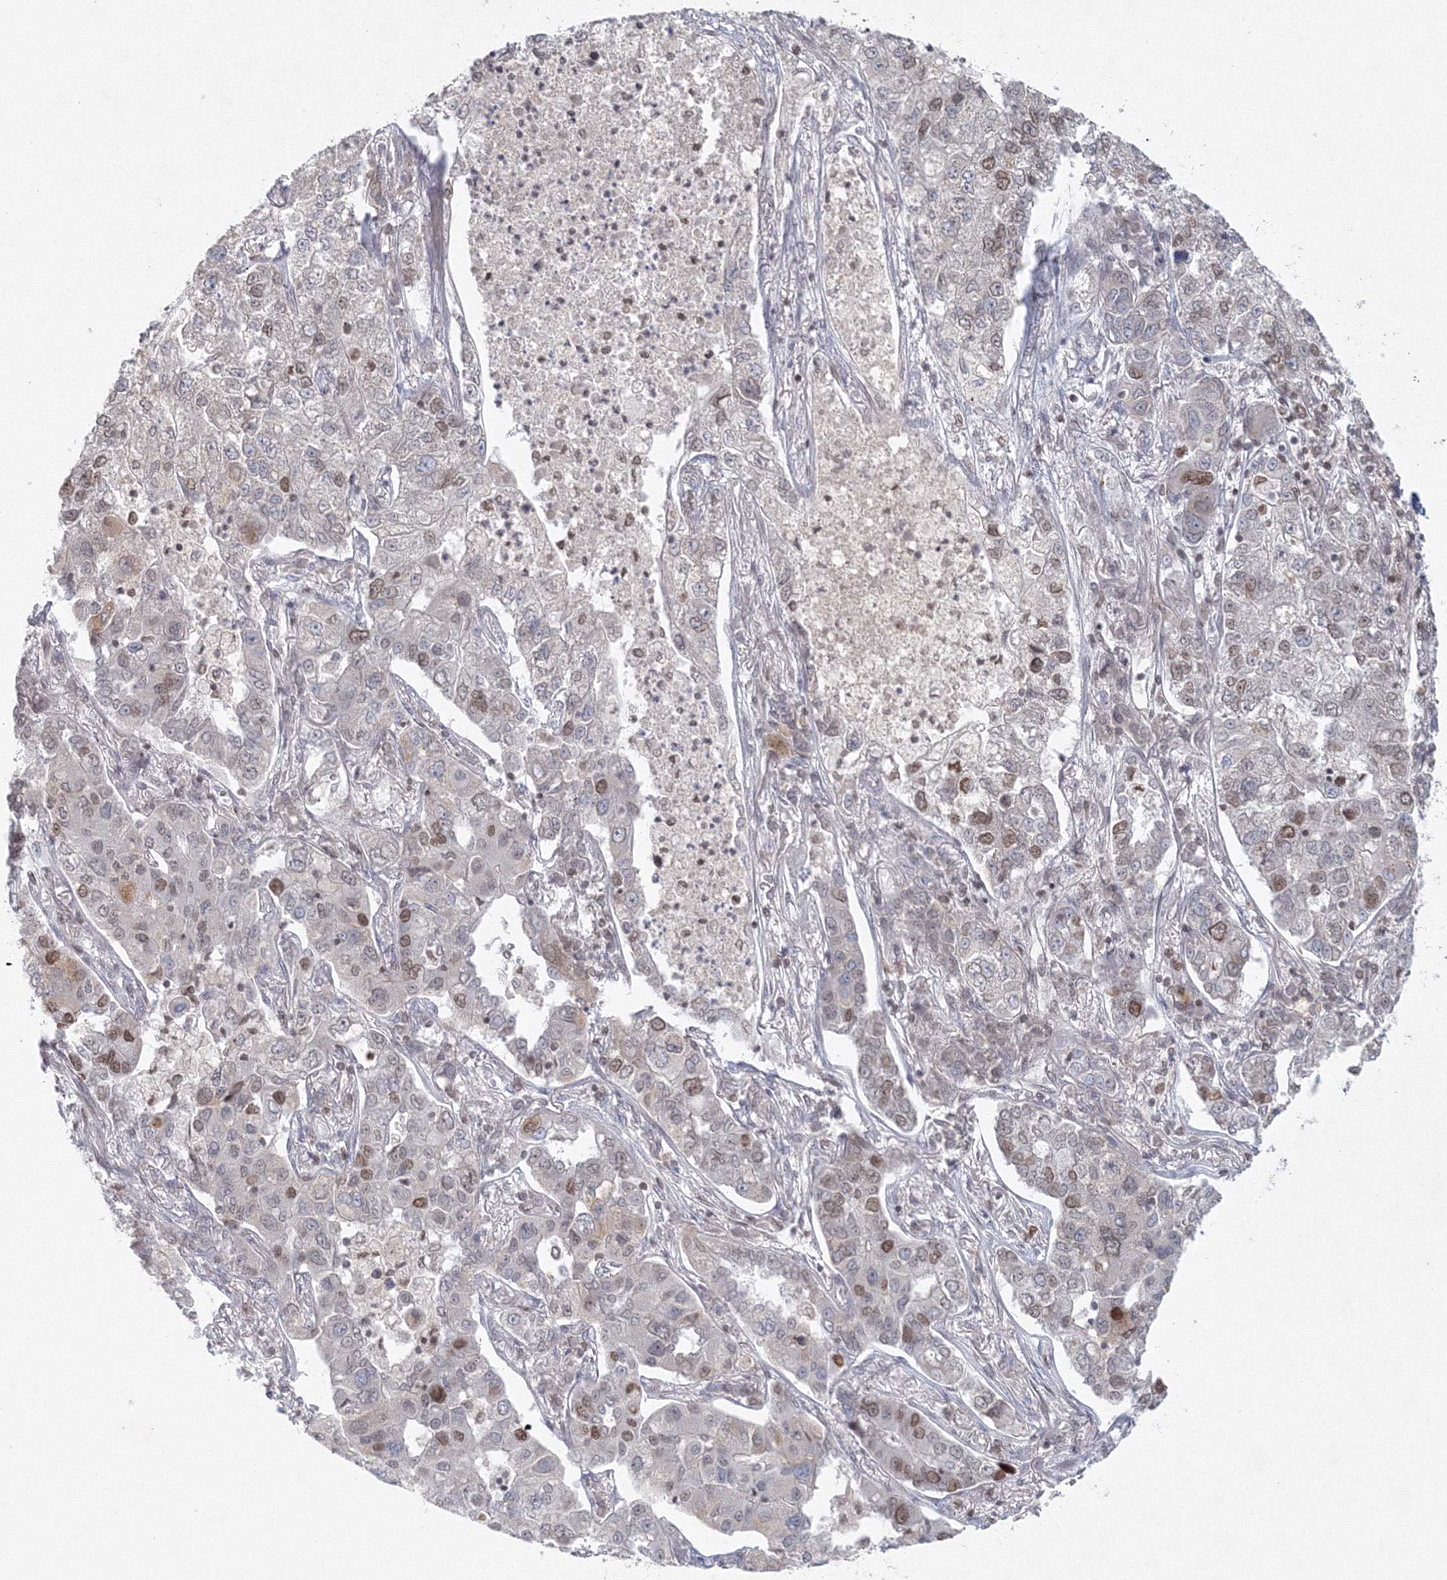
{"staining": {"intensity": "moderate", "quantity": "<25%", "location": "nuclear"}, "tissue": "lung cancer", "cell_type": "Tumor cells", "image_type": "cancer", "snomed": [{"axis": "morphology", "description": "Adenocarcinoma, NOS"}, {"axis": "topography", "description": "Lung"}], "caption": "A micrograph showing moderate nuclear positivity in about <25% of tumor cells in lung cancer, as visualized by brown immunohistochemical staining.", "gene": "KIF4A", "patient": {"sex": "male", "age": 49}}